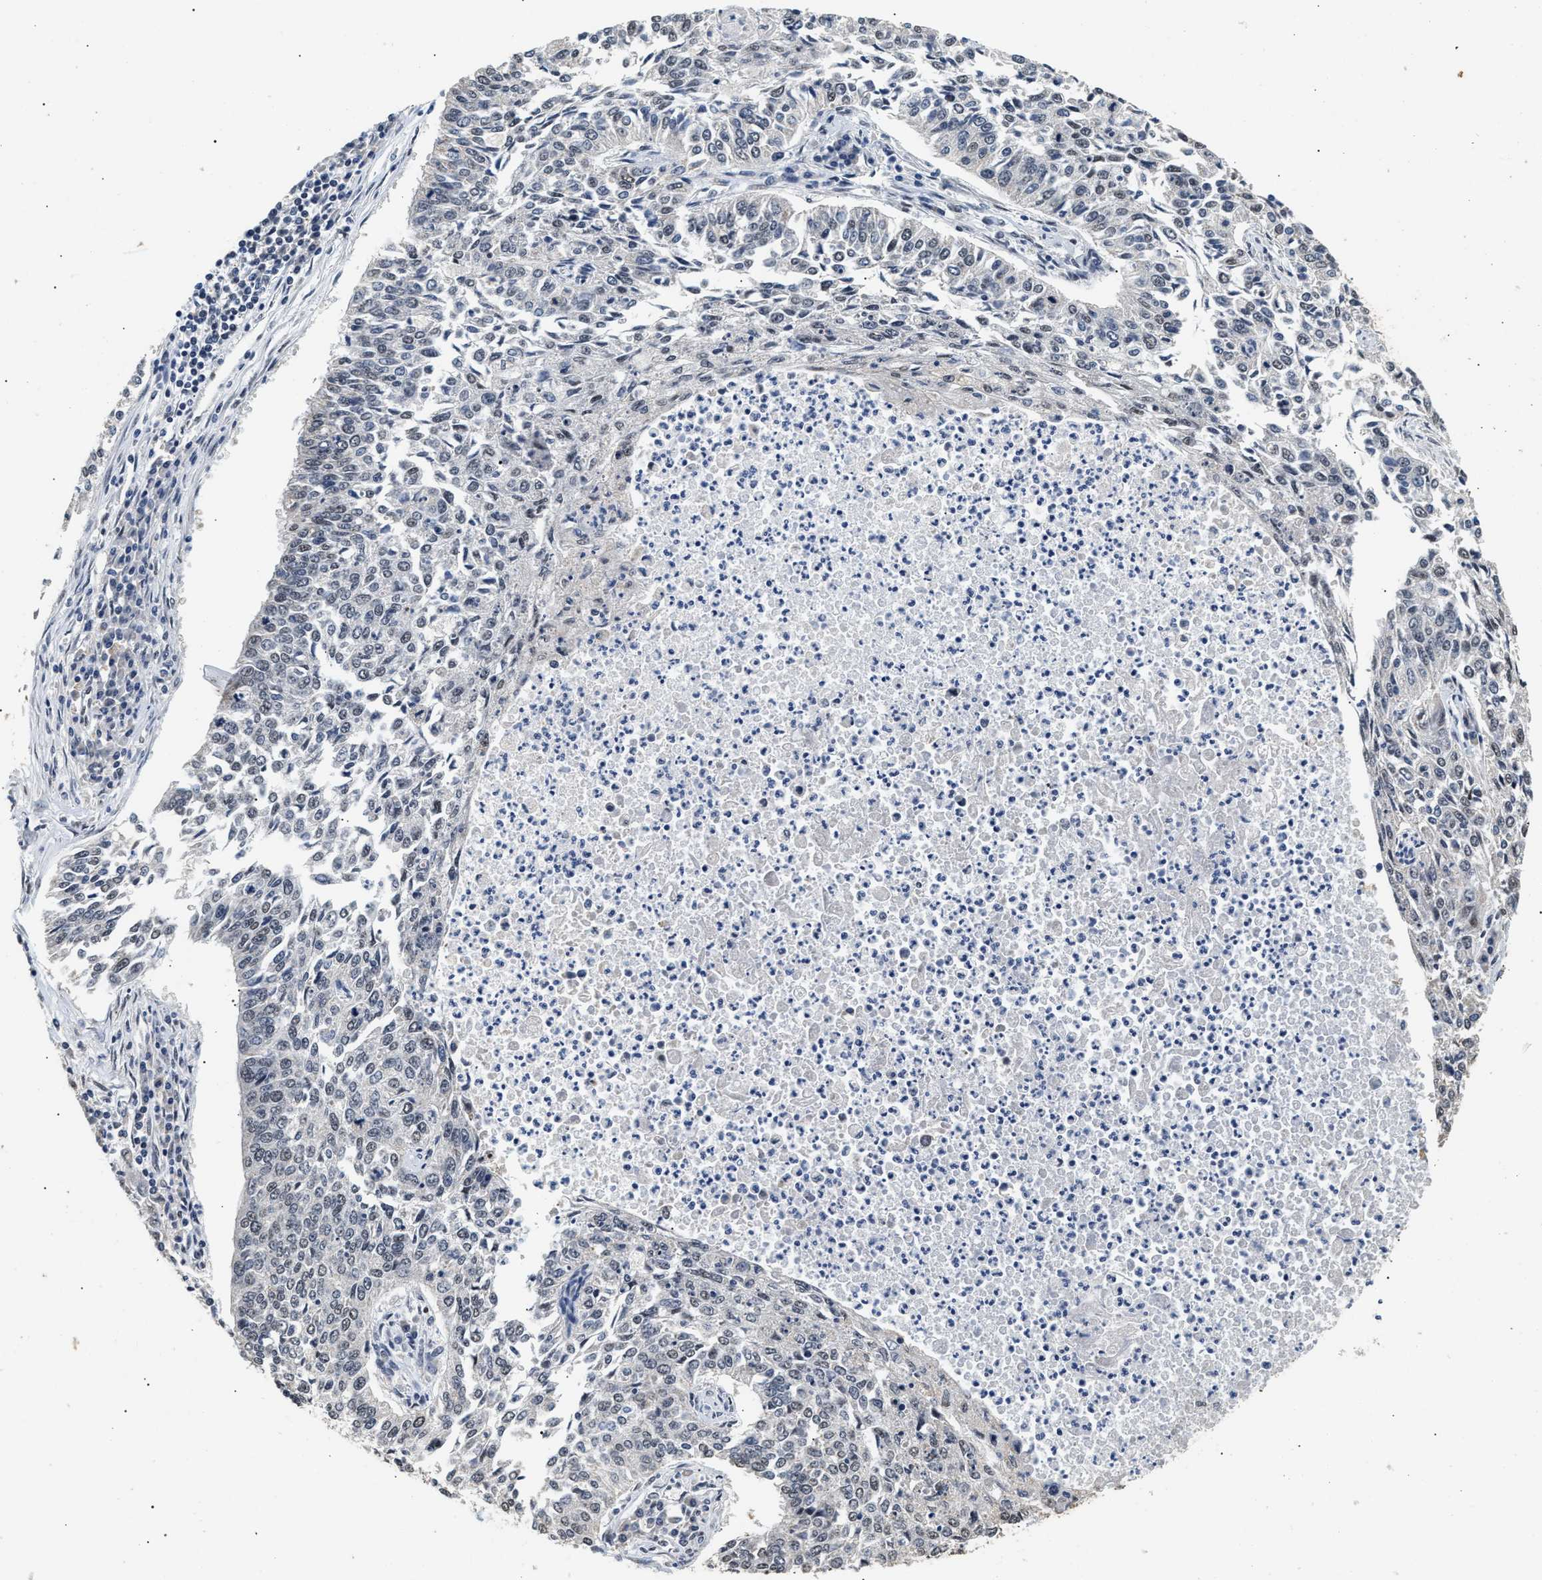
{"staining": {"intensity": "negative", "quantity": "none", "location": "none"}, "tissue": "lung cancer", "cell_type": "Tumor cells", "image_type": "cancer", "snomed": [{"axis": "morphology", "description": "Normal tissue, NOS"}, {"axis": "morphology", "description": "Squamous cell carcinoma, NOS"}, {"axis": "topography", "description": "Cartilage tissue"}, {"axis": "topography", "description": "Bronchus"}, {"axis": "topography", "description": "Lung"}], "caption": "DAB immunohistochemical staining of human lung cancer (squamous cell carcinoma) reveals no significant expression in tumor cells.", "gene": "THOC1", "patient": {"sex": "female", "age": 49}}